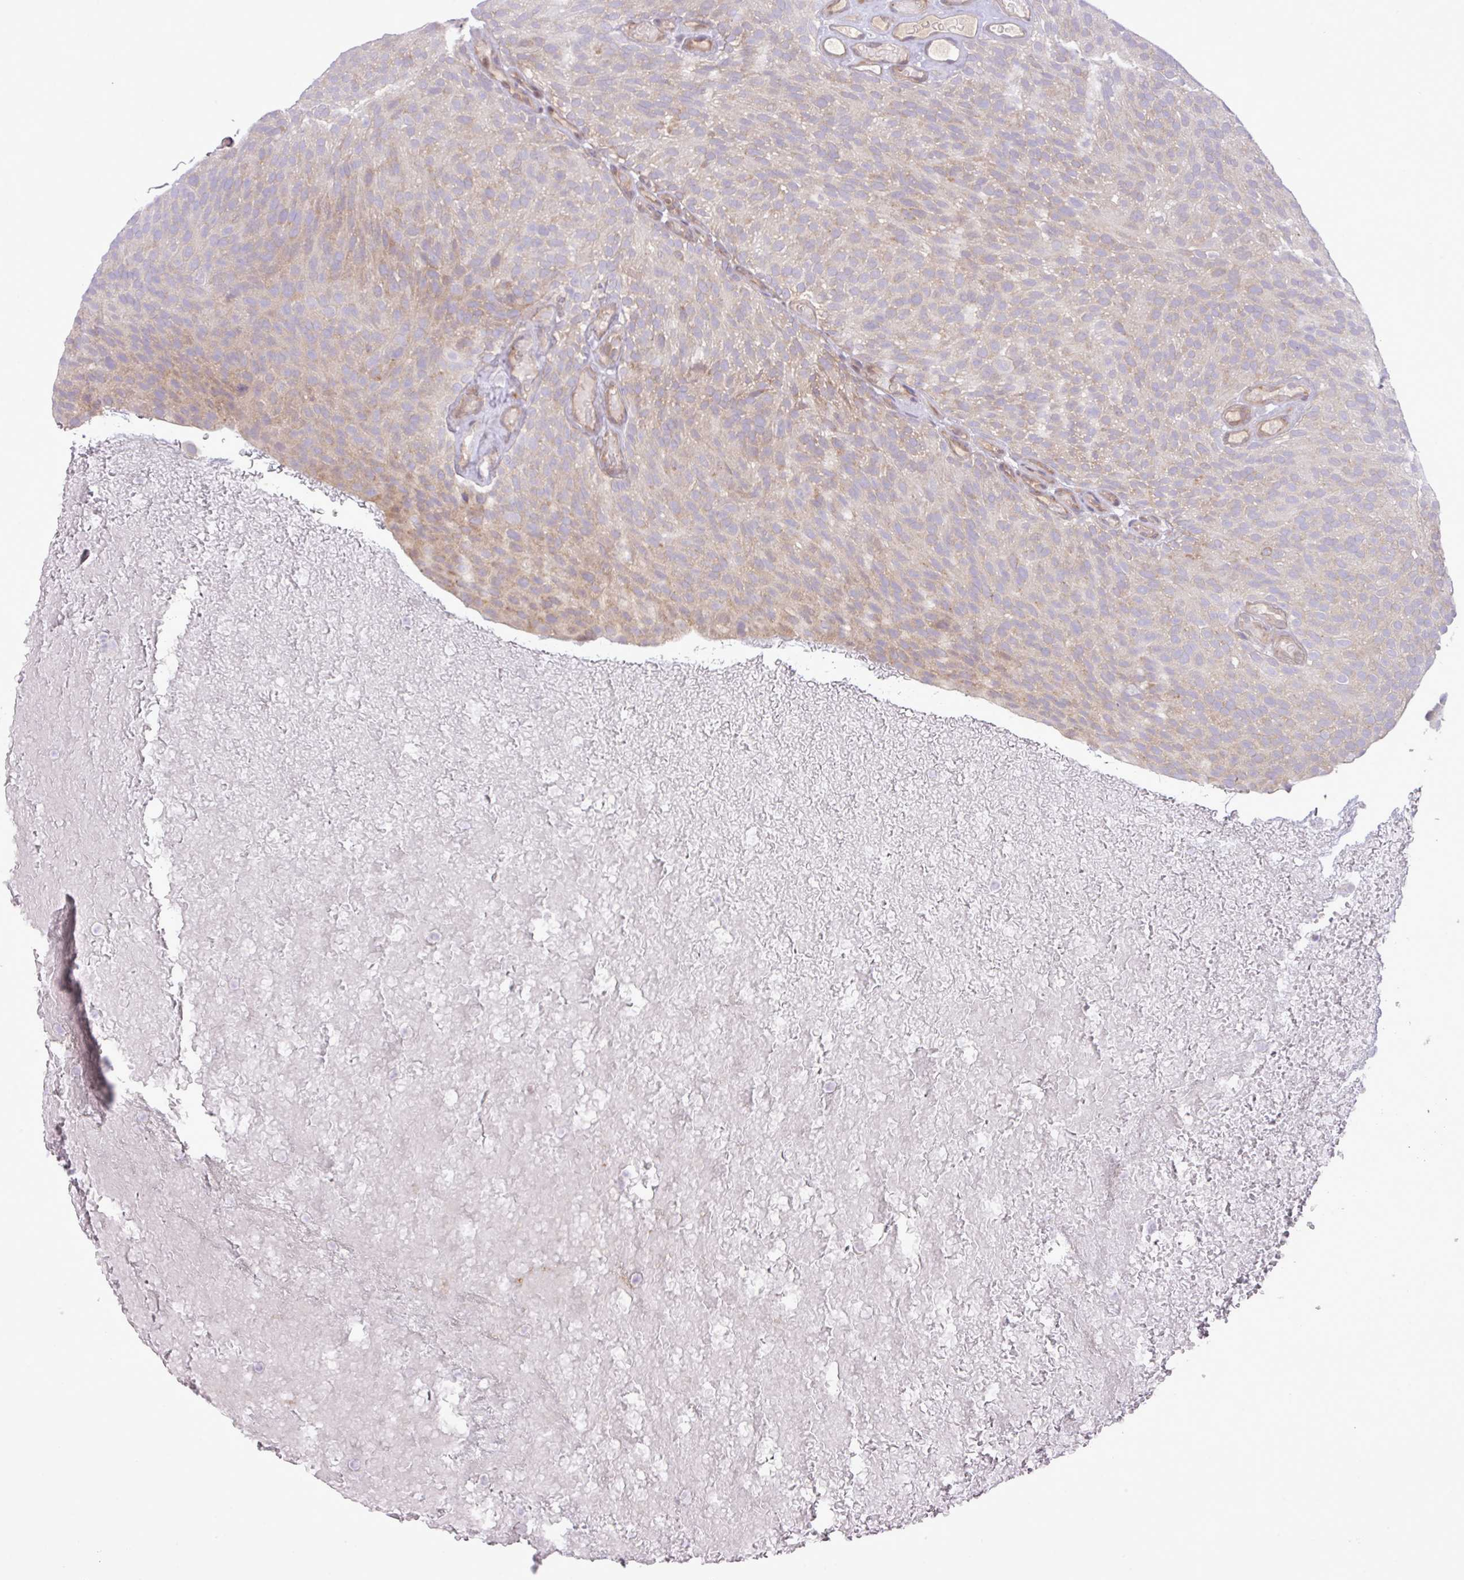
{"staining": {"intensity": "weak", "quantity": "25%-75%", "location": "cytoplasmic/membranous"}, "tissue": "urothelial cancer", "cell_type": "Tumor cells", "image_type": "cancer", "snomed": [{"axis": "morphology", "description": "Urothelial carcinoma, Low grade"}, {"axis": "topography", "description": "Urinary bladder"}], "caption": "Protein expression analysis of human urothelial cancer reveals weak cytoplasmic/membranous positivity in approximately 25%-75% of tumor cells.", "gene": "FAM222B", "patient": {"sex": "male", "age": 78}}